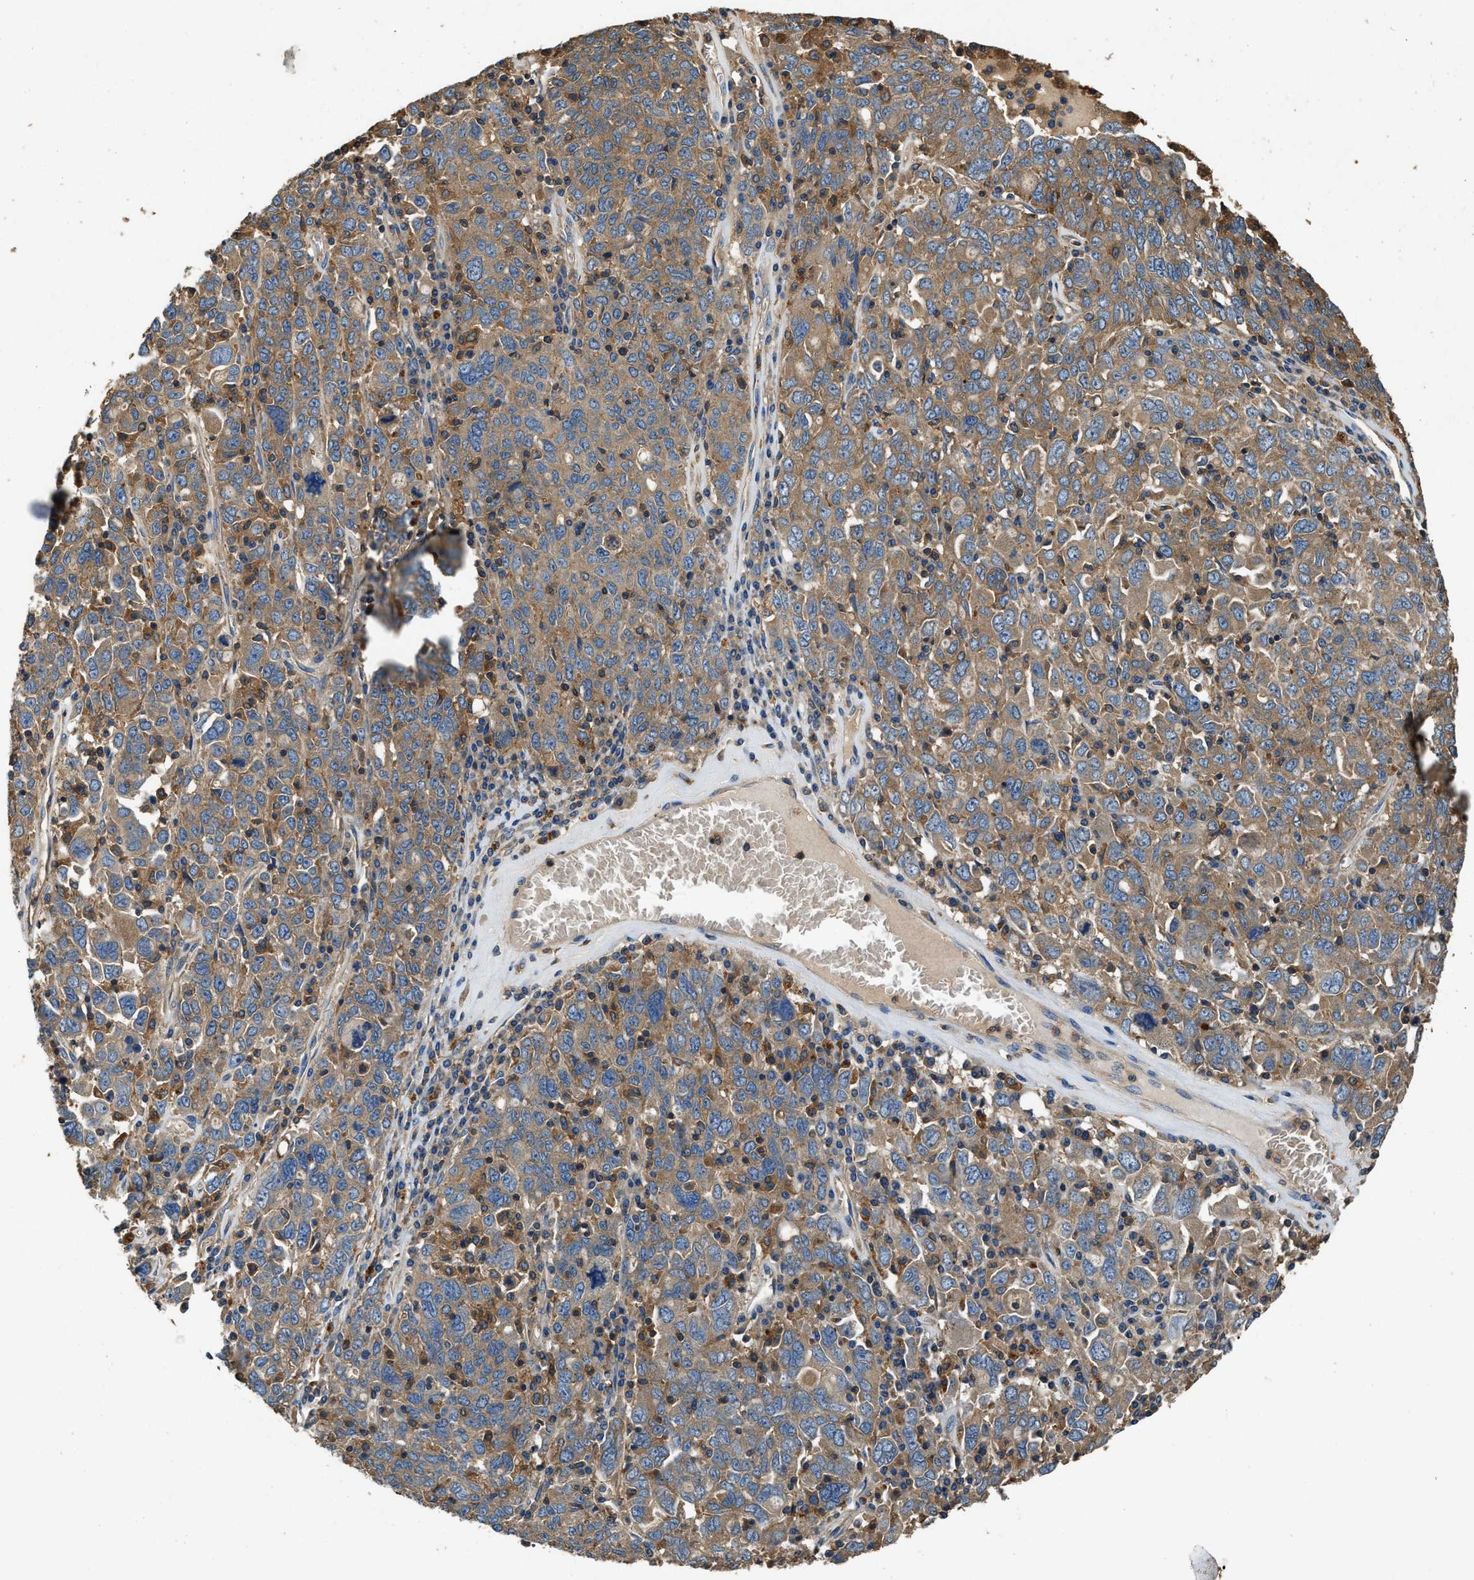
{"staining": {"intensity": "moderate", "quantity": ">75%", "location": "cytoplasmic/membranous"}, "tissue": "ovarian cancer", "cell_type": "Tumor cells", "image_type": "cancer", "snomed": [{"axis": "morphology", "description": "Carcinoma, endometroid"}, {"axis": "topography", "description": "Ovary"}], "caption": "Protein staining of endometroid carcinoma (ovarian) tissue exhibits moderate cytoplasmic/membranous staining in approximately >75% of tumor cells.", "gene": "BLOC1S1", "patient": {"sex": "female", "age": 62}}